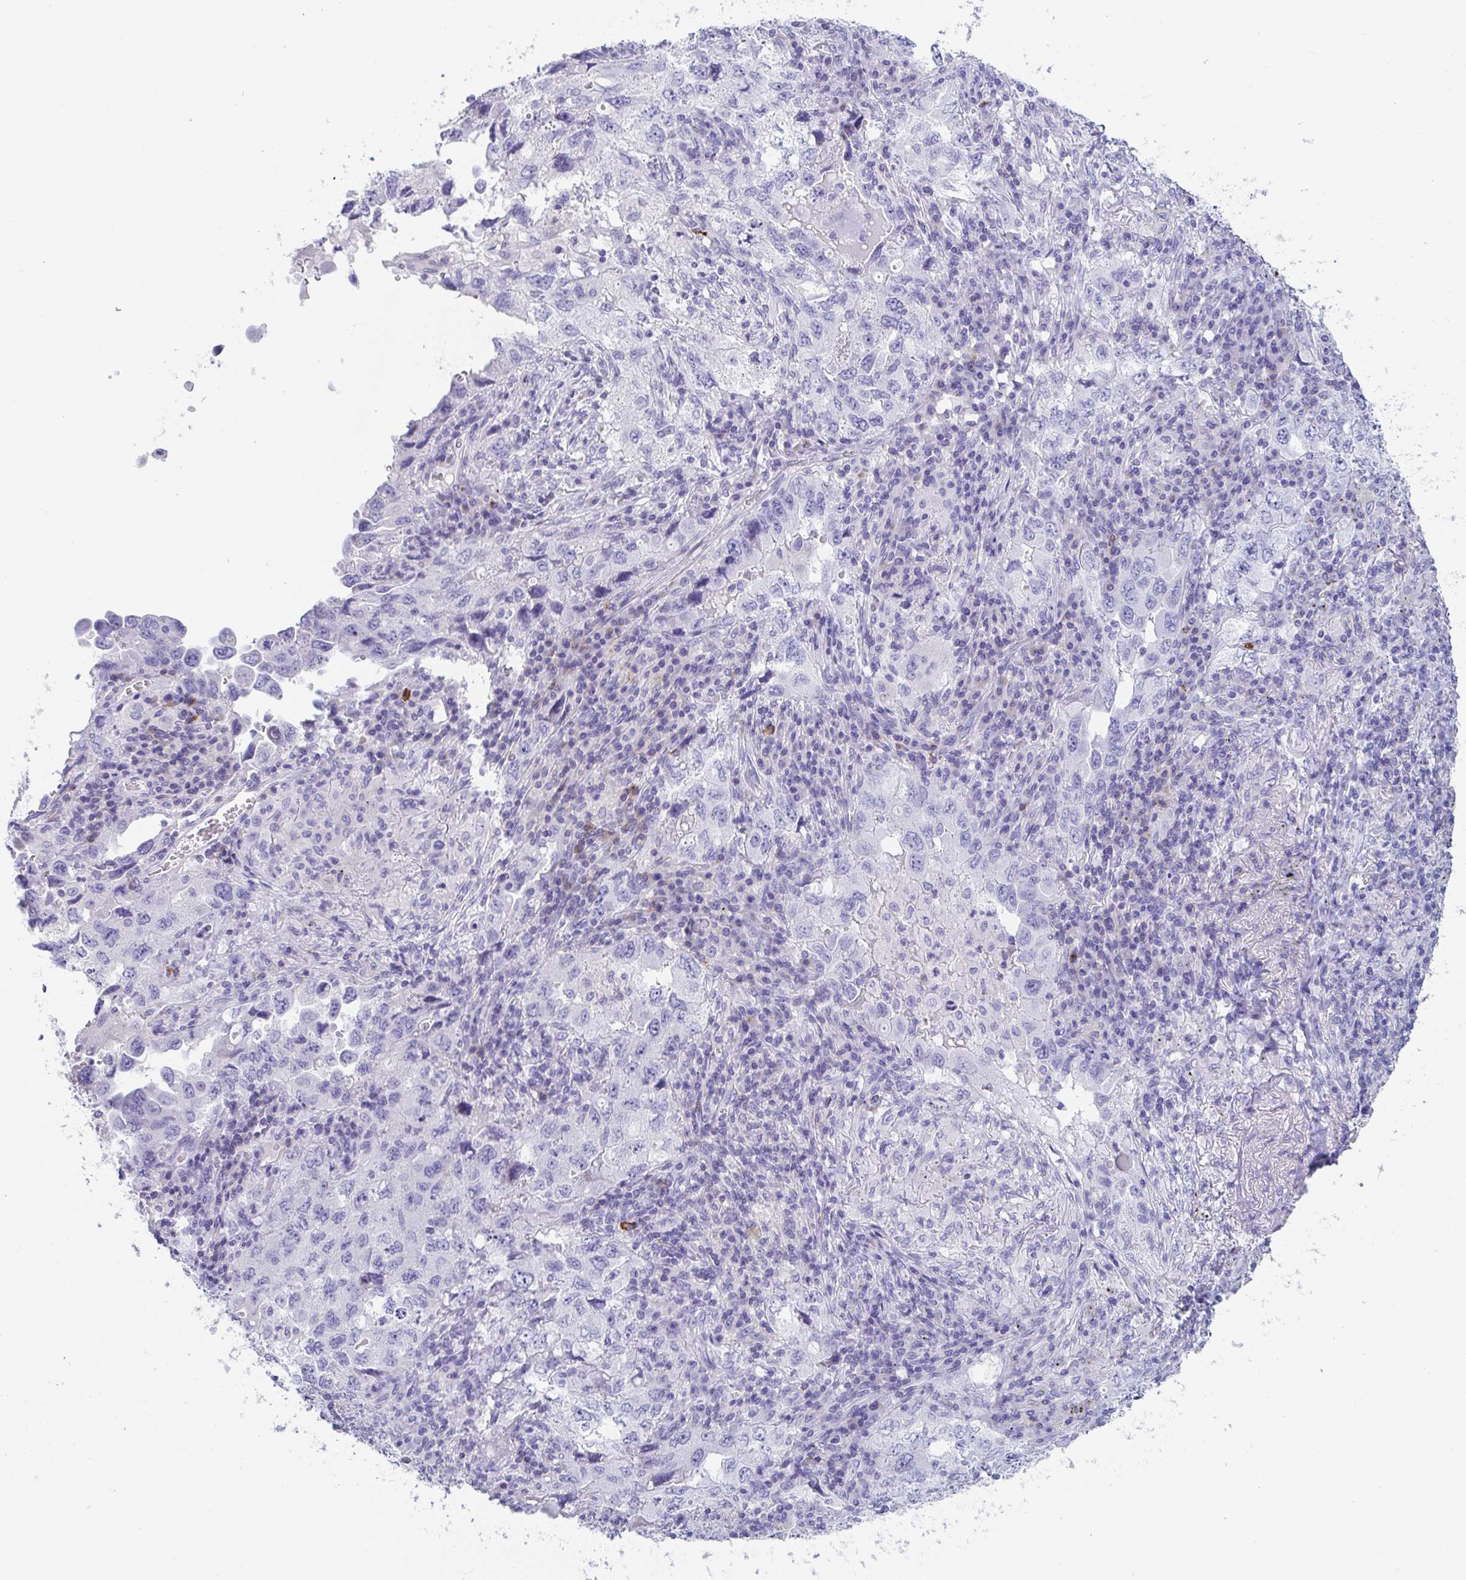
{"staining": {"intensity": "negative", "quantity": "none", "location": "none"}, "tissue": "lung cancer", "cell_type": "Tumor cells", "image_type": "cancer", "snomed": [{"axis": "morphology", "description": "Adenocarcinoma, NOS"}, {"axis": "topography", "description": "Lung"}], "caption": "IHC of human lung cancer exhibits no expression in tumor cells.", "gene": "PLA2G1B", "patient": {"sex": "female", "age": 57}}